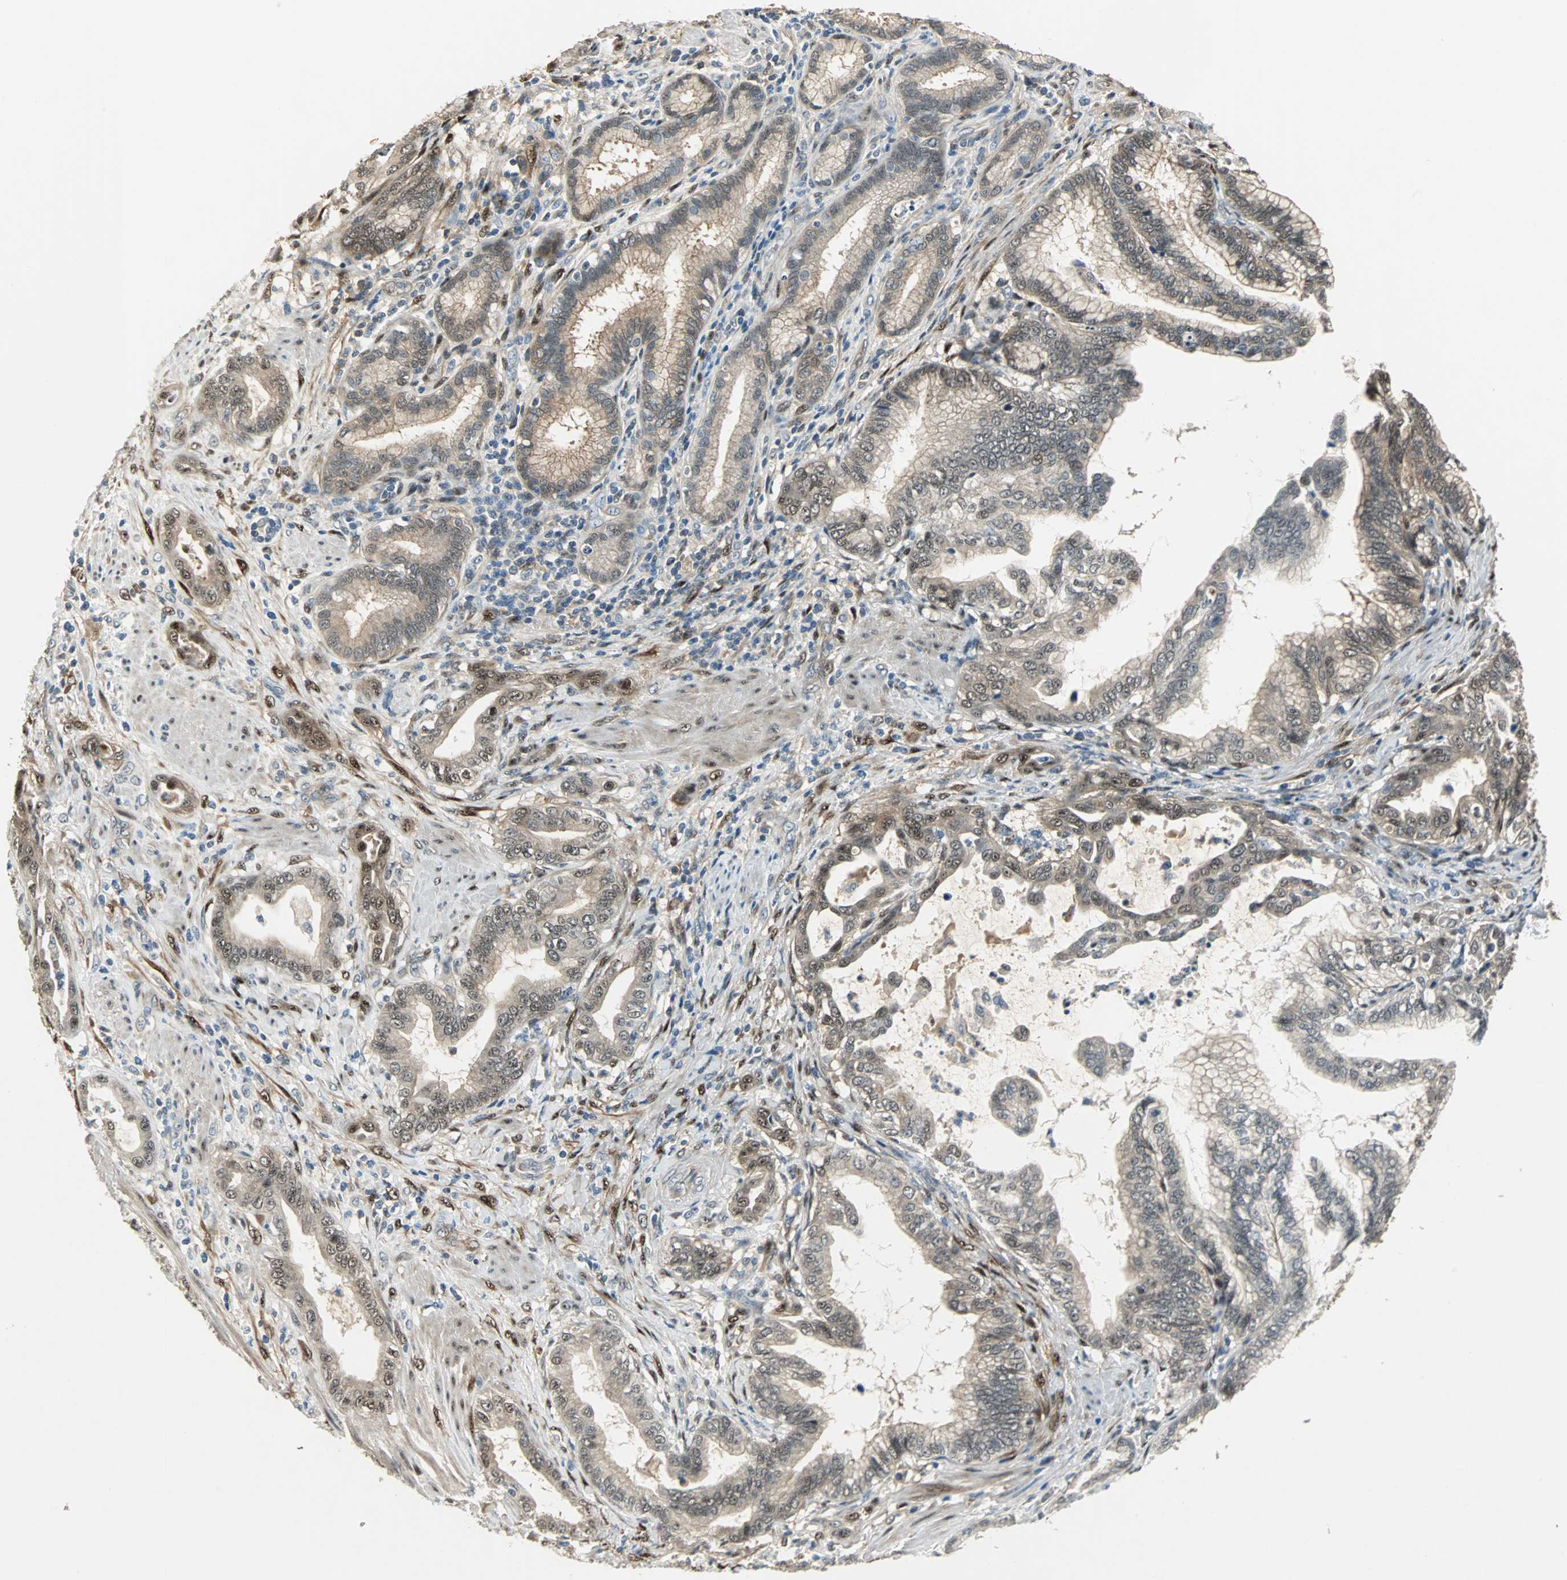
{"staining": {"intensity": "moderate", "quantity": ">75%", "location": "cytoplasmic/membranous,nuclear"}, "tissue": "pancreatic cancer", "cell_type": "Tumor cells", "image_type": "cancer", "snomed": [{"axis": "morphology", "description": "Adenocarcinoma, NOS"}, {"axis": "topography", "description": "Pancreas"}], "caption": "This photomicrograph shows immunohistochemistry staining of human pancreatic cancer, with medium moderate cytoplasmic/membranous and nuclear expression in approximately >75% of tumor cells.", "gene": "FHL2", "patient": {"sex": "female", "age": 64}}